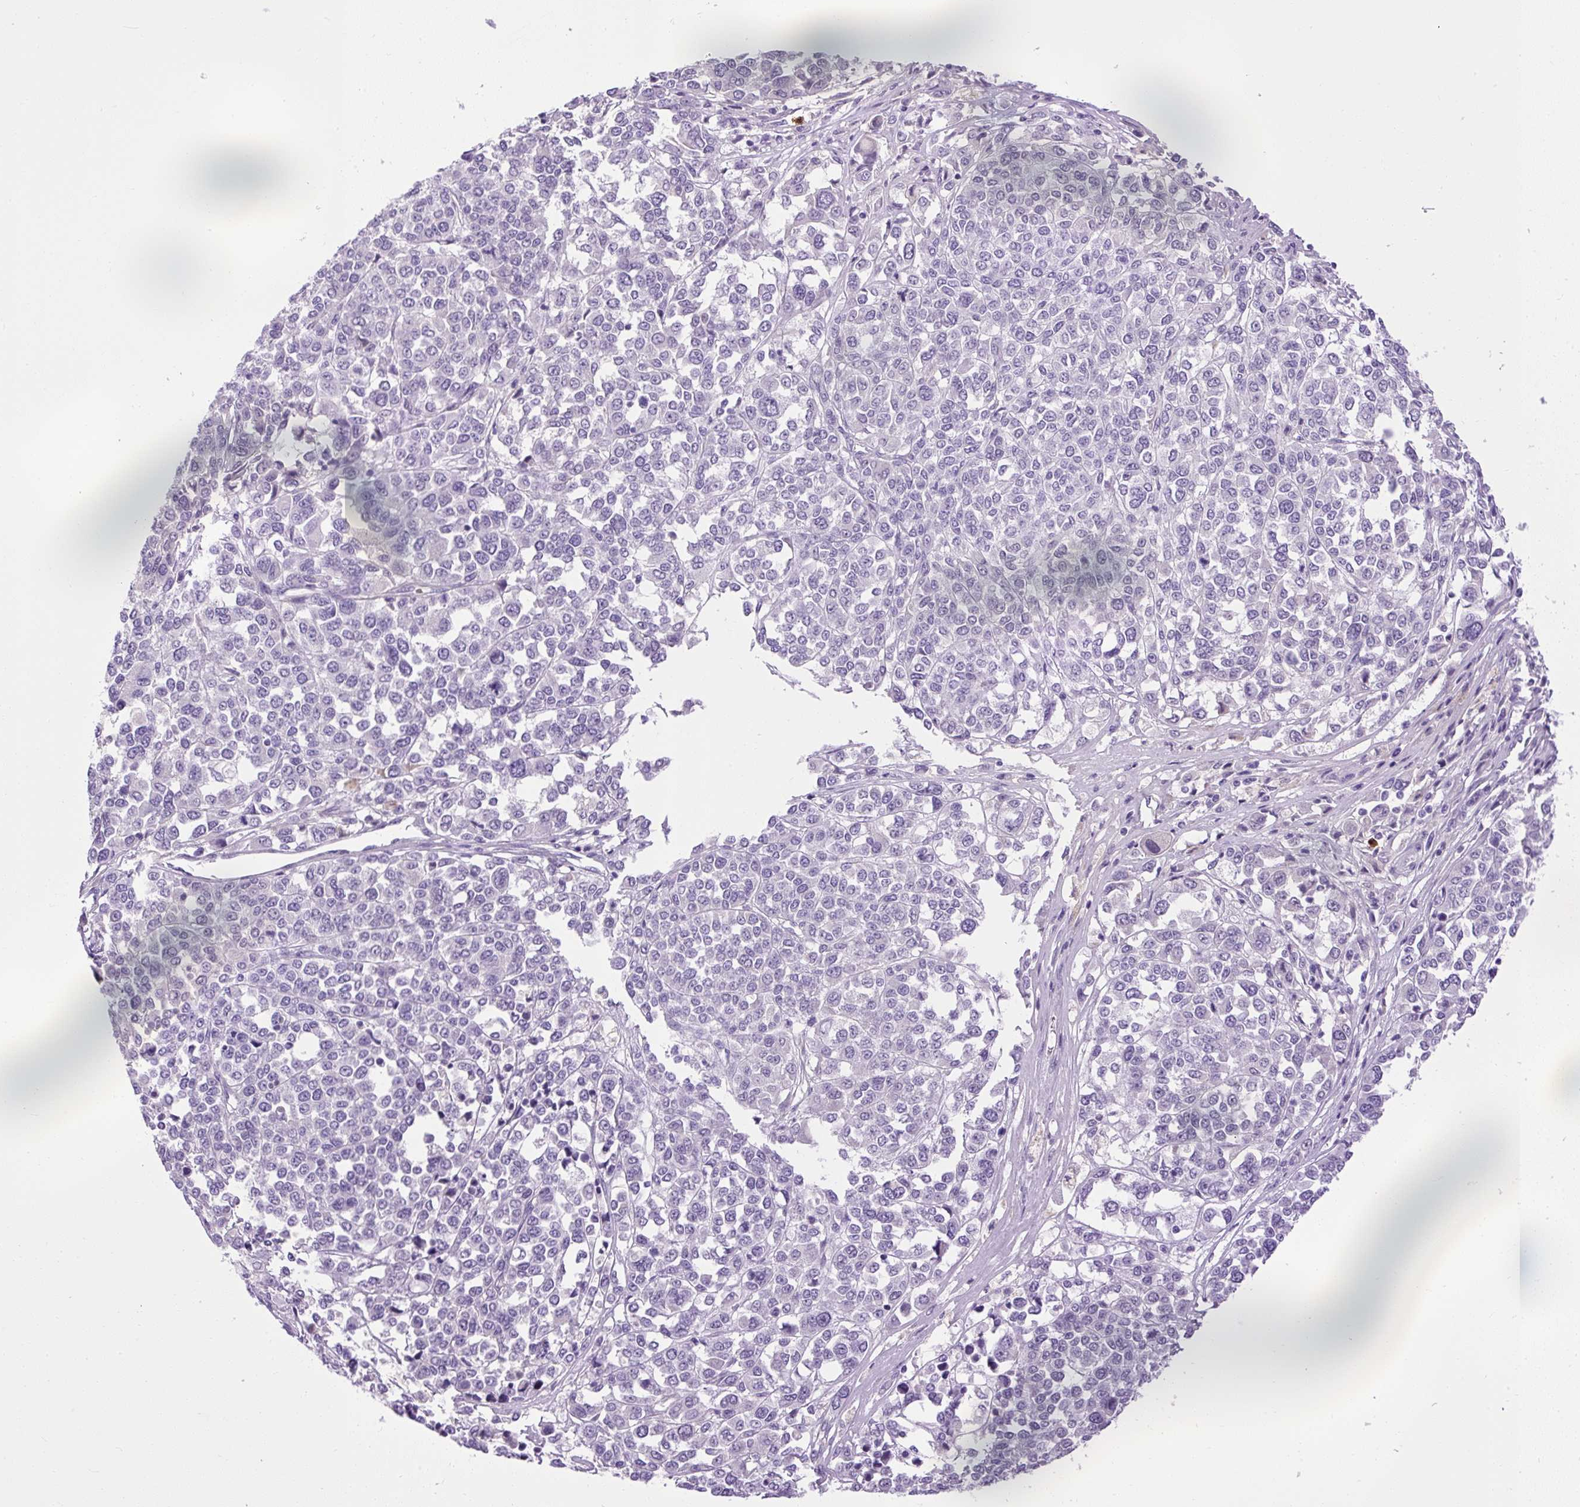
{"staining": {"intensity": "negative", "quantity": "none", "location": "none"}, "tissue": "melanoma", "cell_type": "Tumor cells", "image_type": "cancer", "snomed": [{"axis": "morphology", "description": "Malignant melanoma, Metastatic site"}, {"axis": "topography", "description": "Lymph node"}], "caption": "DAB (3,3'-diaminobenzidine) immunohistochemical staining of malignant melanoma (metastatic site) reveals no significant staining in tumor cells.", "gene": "VWA7", "patient": {"sex": "male", "age": 44}}